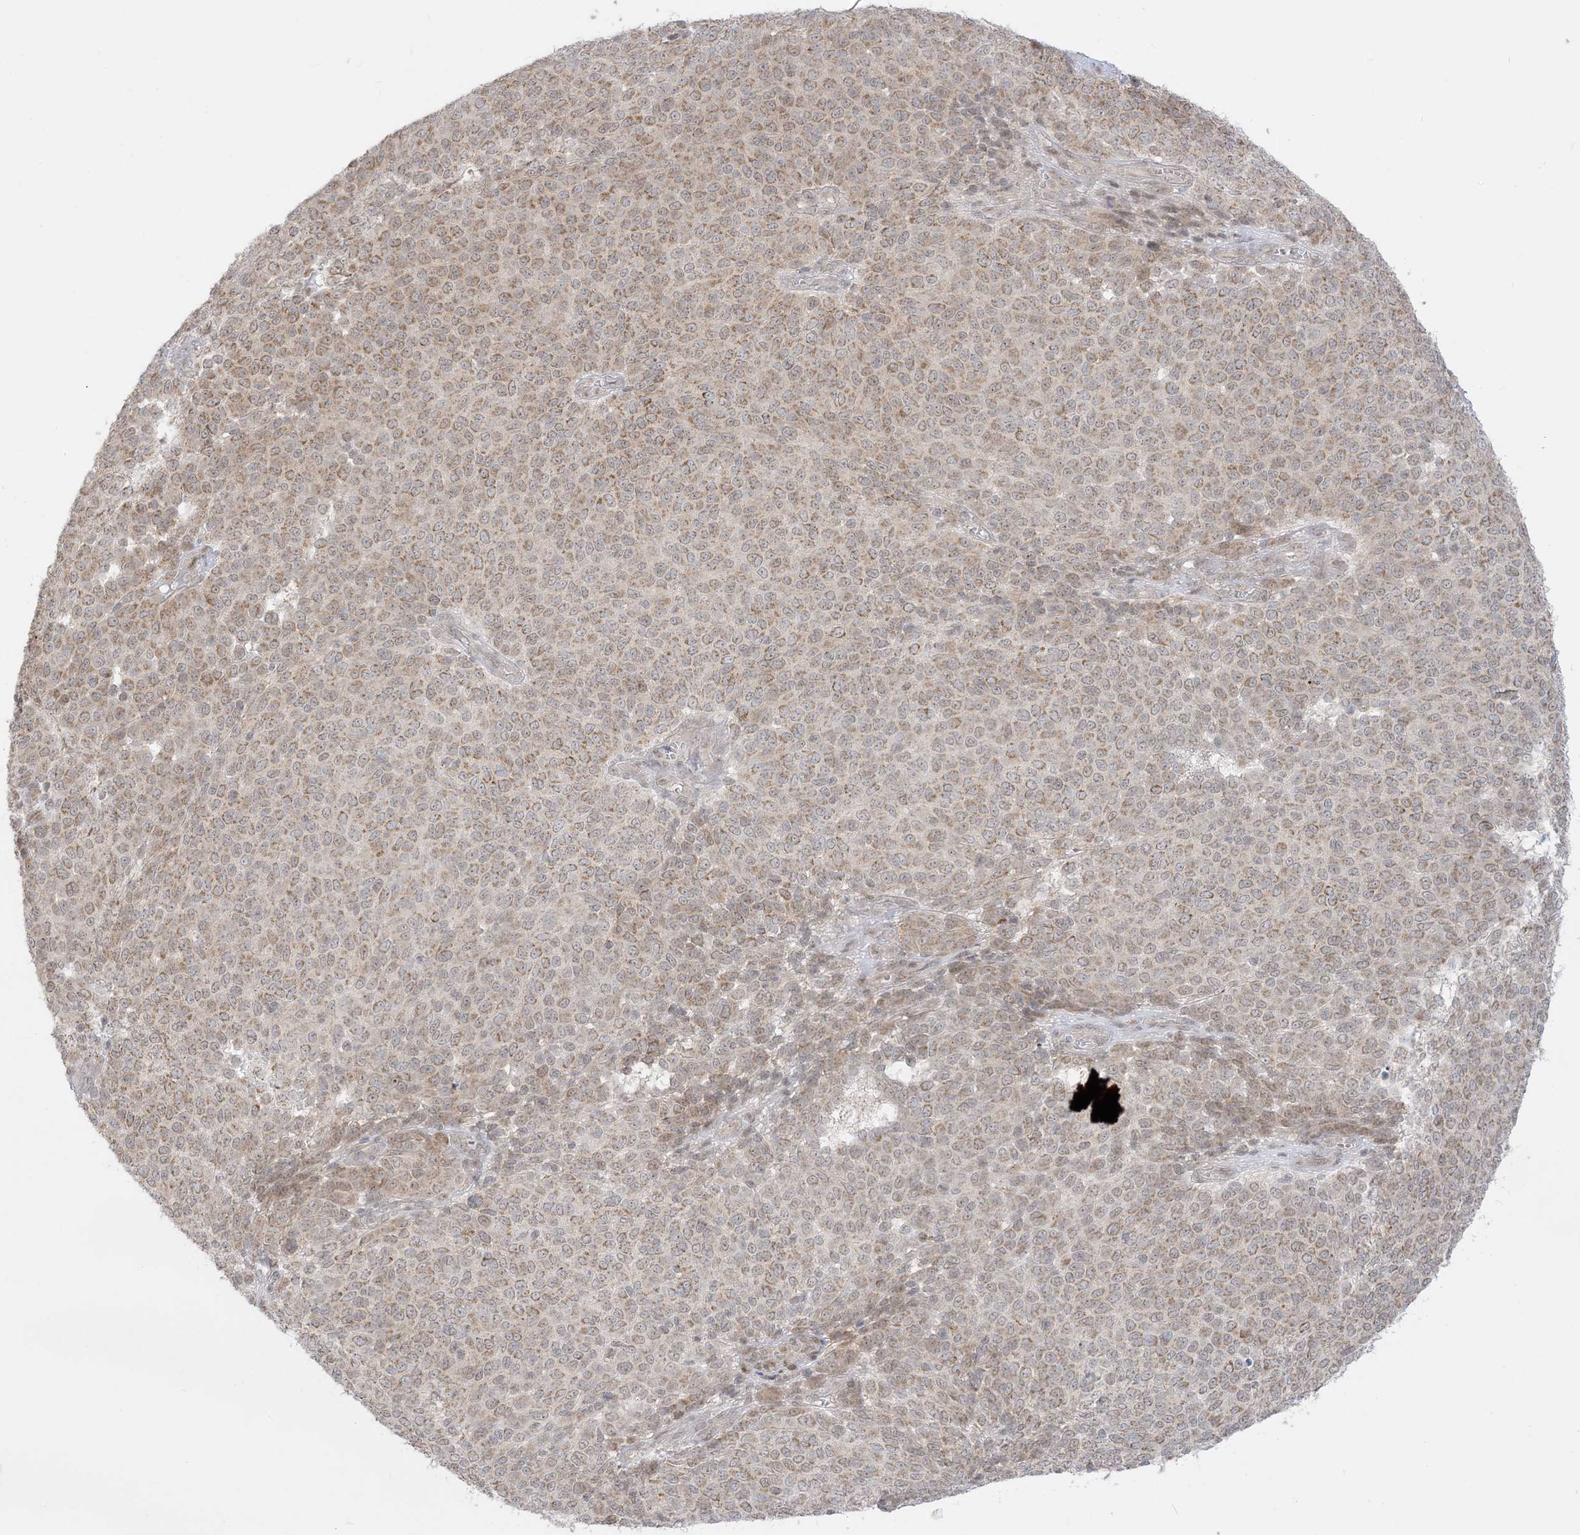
{"staining": {"intensity": "weak", "quantity": ">75%", "location": "cytoplasmic/membranous"}, "tissue": "melanoma", "cell_type": "Tumor cells", "image_type": "cancer", "snomed": [{"axis": "morphology", "description": "Malignant melanoma, NOS"}, {"axis": "topography", "description": "Skin"}], "caption": "This histopathology image demonstrates malignant melanoma stained with immunohistochemistry to label a protein in brown. The cytoplasmic/membranous of tumor cells show weak positivity for the protein. Nuclei are counter-stained blue.", "gene": "KANSL3", "patient": {"sex": "male", "age": 49}}